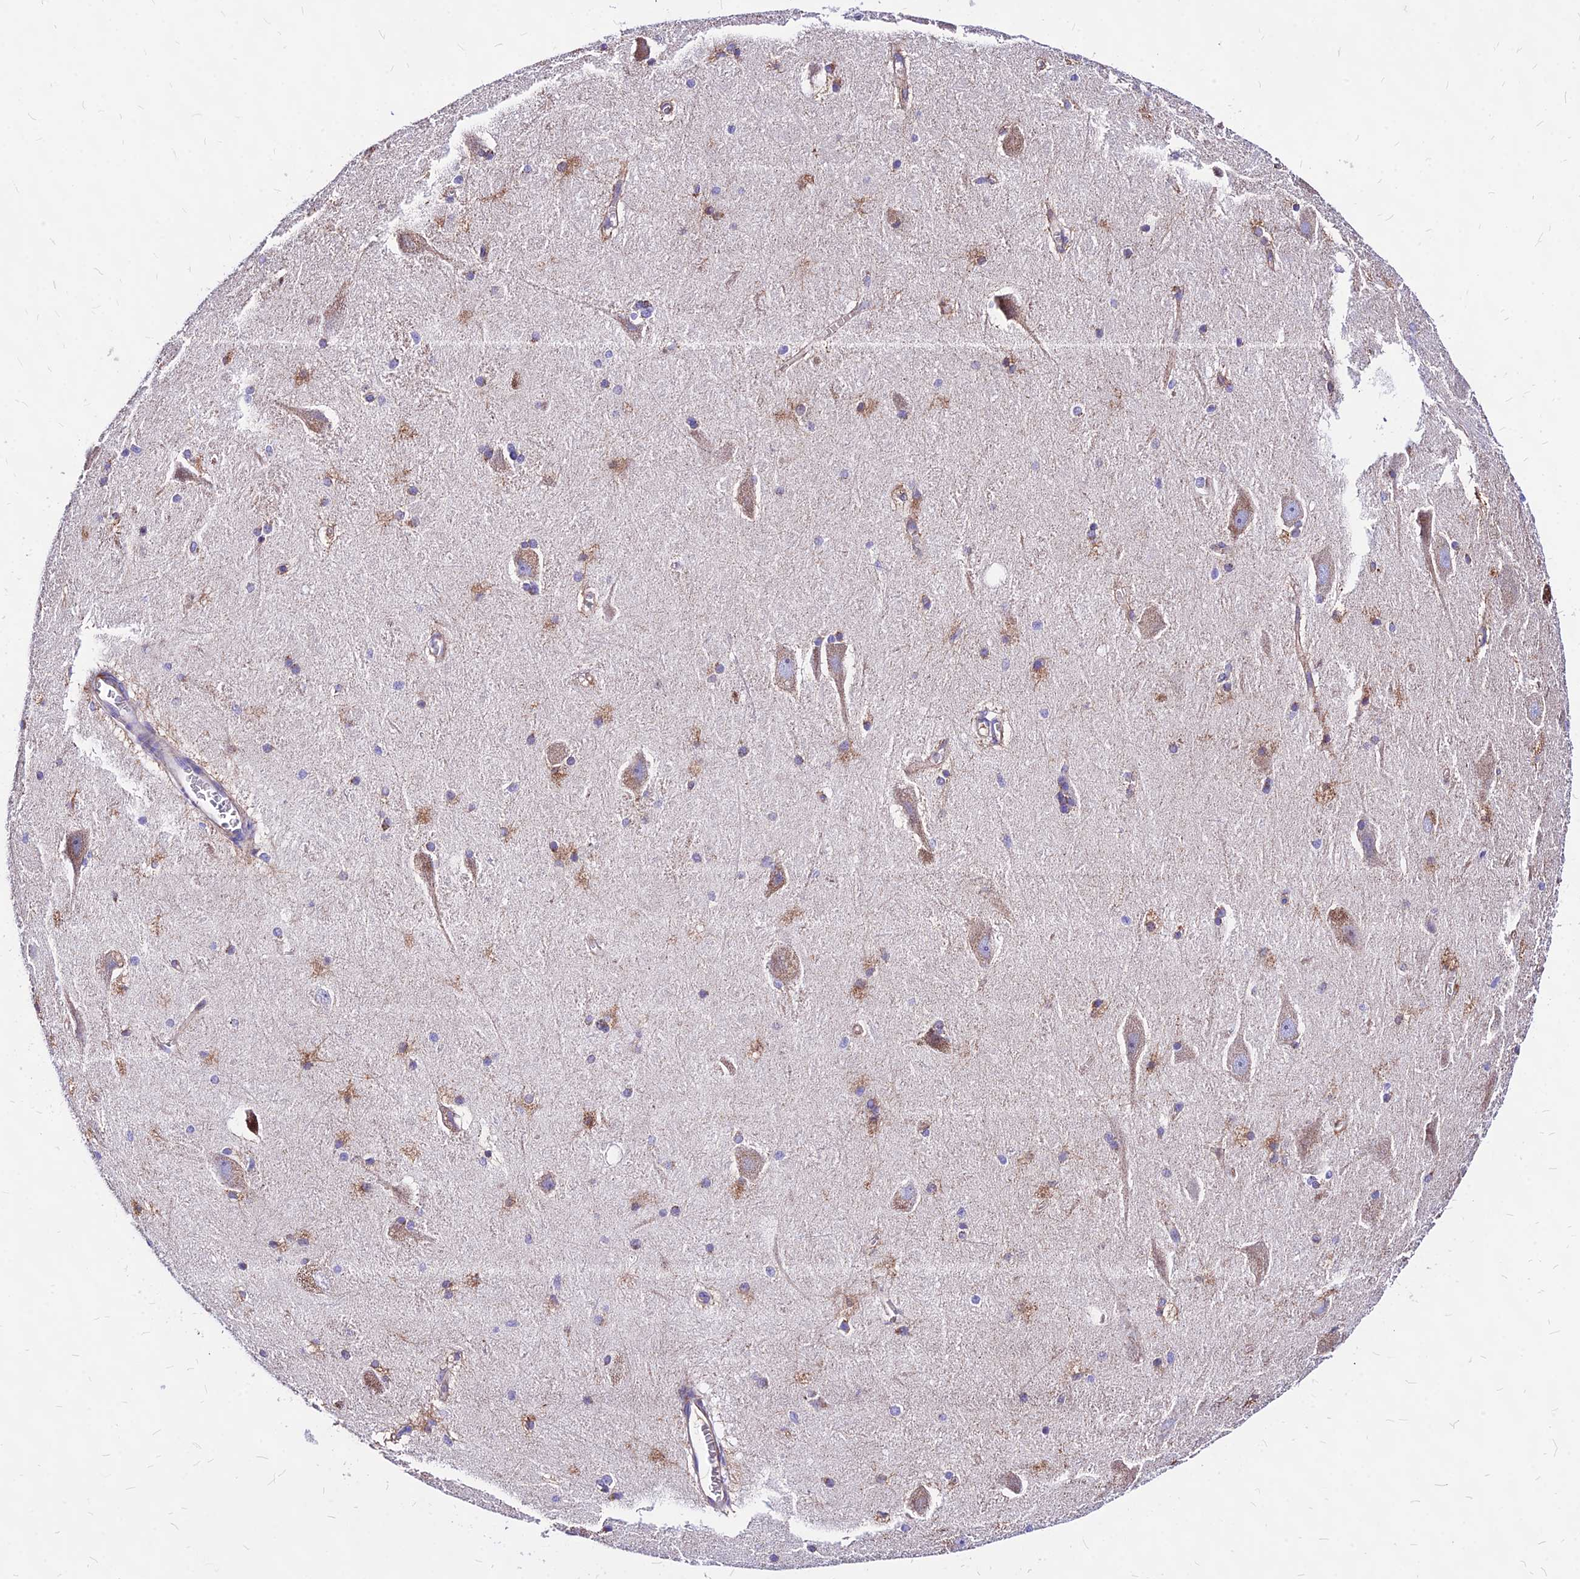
{"staining": {"intensity": "moderate", "quantity": "<25%", "location": "cytoplasmic/membranous"}, "tissue": "hippocampus", "cell_type": "Glial cells", "image_type": "normal", "snomed": [{"axis": "morphology", "description": "Normal tissue, NOS"}, {"axis": "topography", "description": "Hippocampus"}], "caption": "Immunohistochemistry (IHC) staining of unremarkable hippocampus, which demonstrates low levels of moderate cytoplasmic/membranous expression in approximately <25% of glial cells indicating moderate cytoplasmic/membranous protein positivity. The staining was performed using DAB (3,3'-diaminobenzidine) (brown) for protein detection and nuclei were counterstained in hematoxylin (blue).", "gene": "MRPL3", "patient": {"sex": "female", "age": 19}}